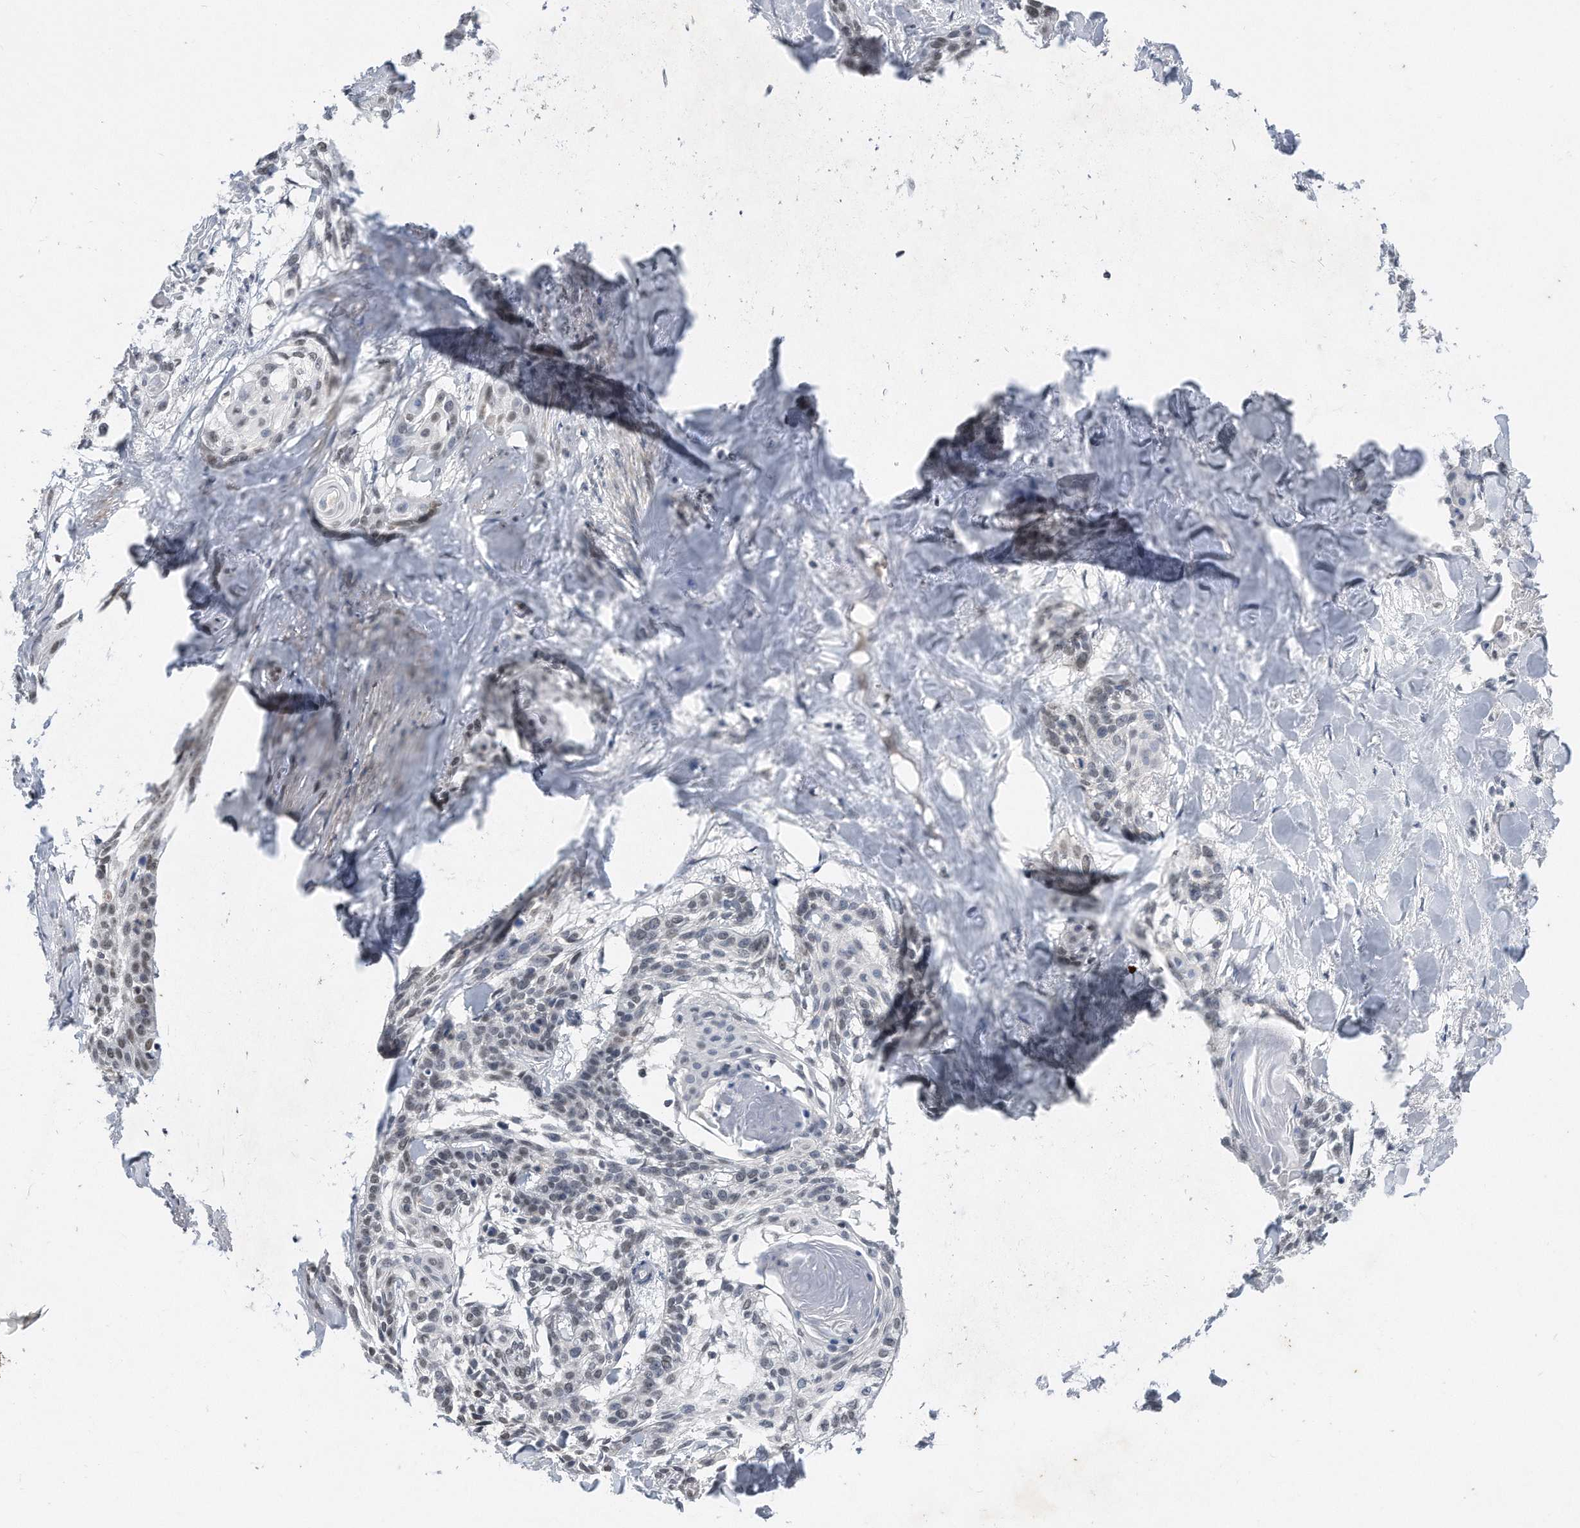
{"staining": {"intensity": "weak", "quantity": "25%-75%", "location": "nuclear"}, "tissue": "cervical cancer", "cell_type": "Tumor cells", "image_type": "cancer", "snomed": [{"axis": "morphology", "description": "Squamous cell carcinoma, NOS"}, {"axis": "topography", "description": "Cervix"}], "caption": "Immunohistochemistry (IHC) histopathology image of neoplastic tissue: cervical cancer (squamous cell carcinoma) stained using IHC exhibits low levels of weak protein expression localized specifically in the nuclear of tumor cells, appearing as a nuclear brown color.", "gene": "TP53INP1", "patient": {"sex": "female", "age": 57}}